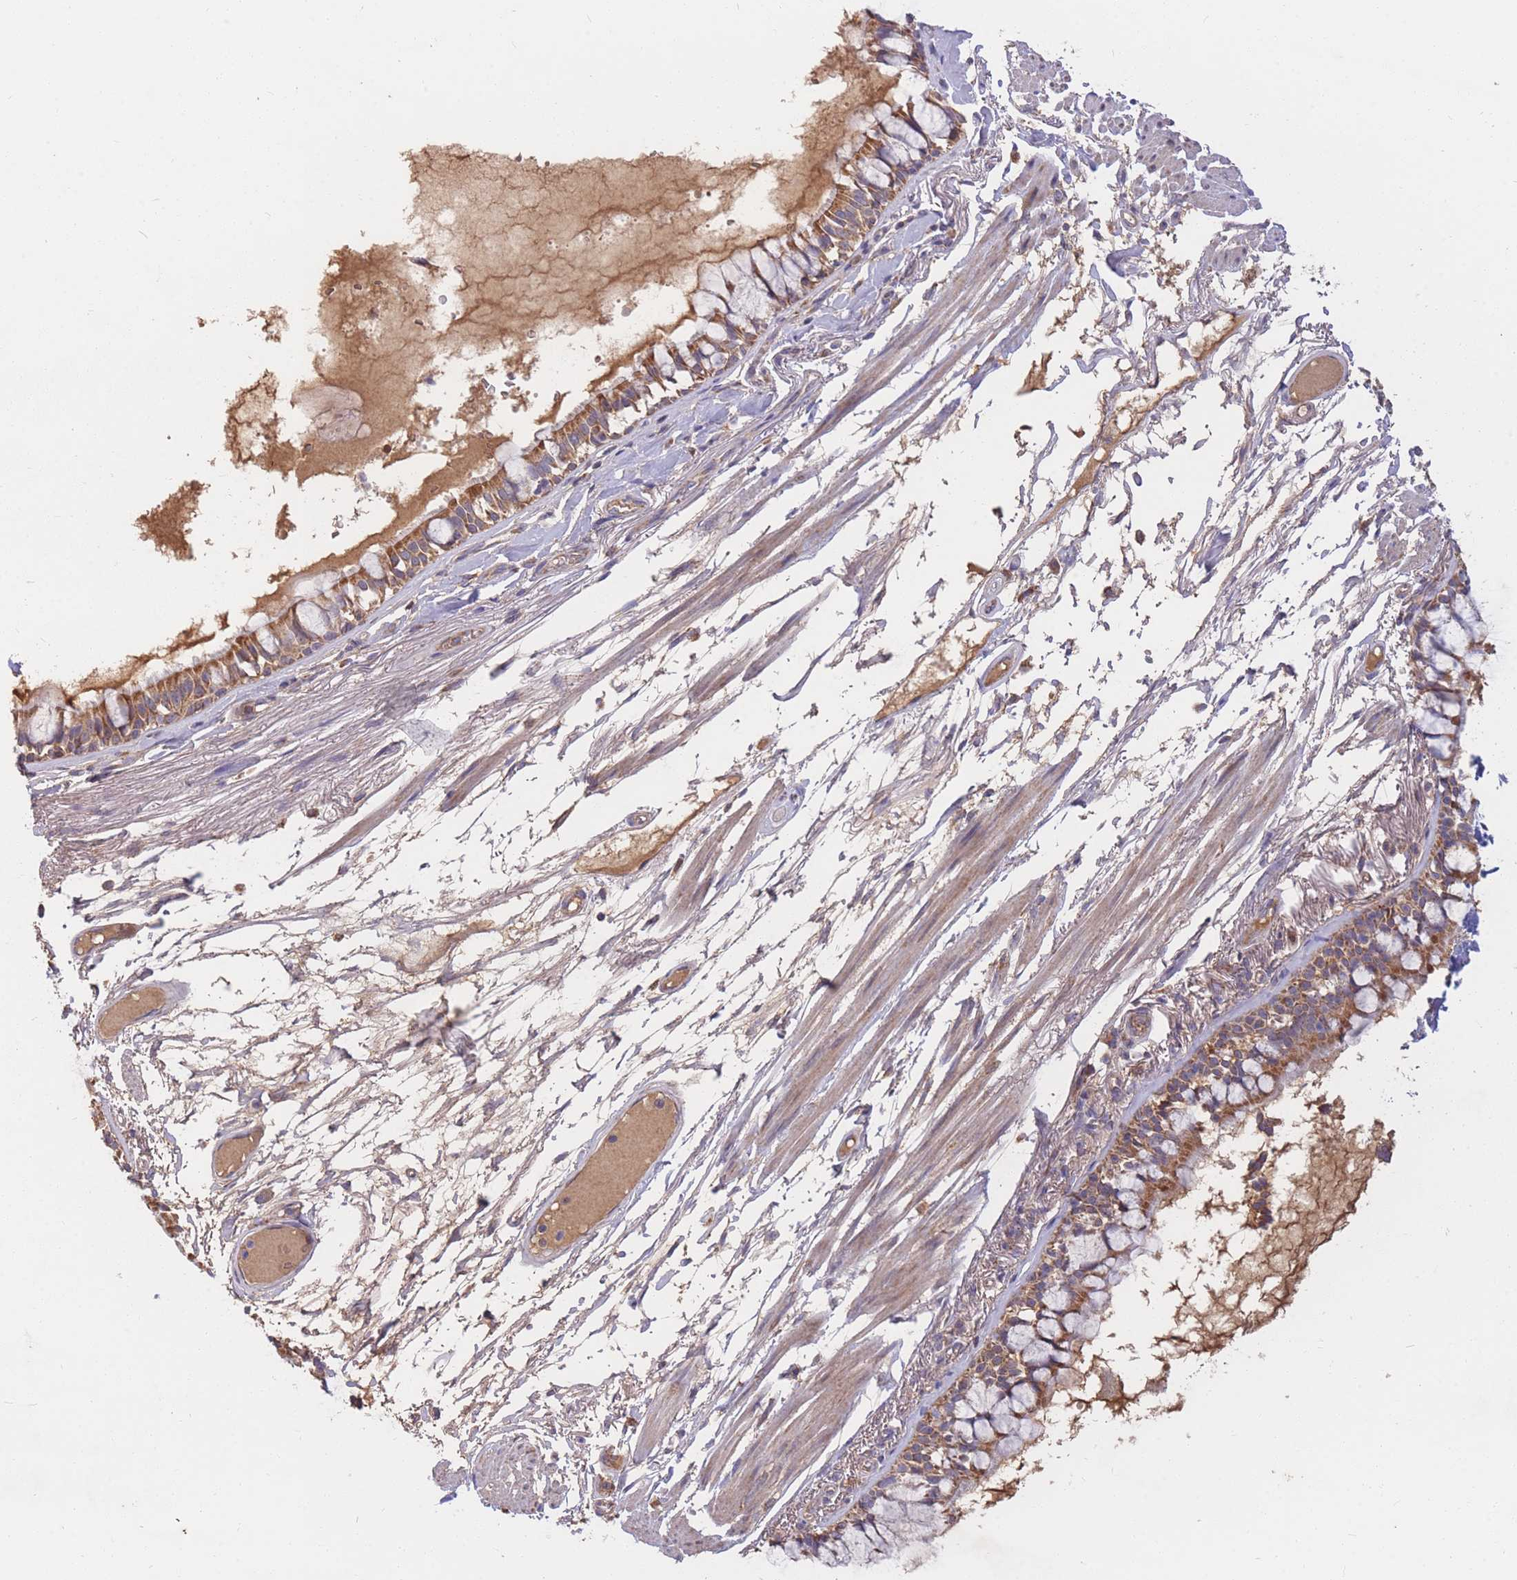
{"staining": {"intensity": "moderate", "quantity": ">75%", "location": "cytoplasmic/membranous"}, "tissue": "bronchus", "cell_type": "Respiratory epithelial cells", "image_type": "normal", "snomed": [{"axis": "morphology", "description": "Normal tissue, NOS"}, {"axis": "topography", "description": "Bronchus"}], "caption": "Immunohistochemical staining of benign bronchus shows medium levels of moderate cytoplasmic/membranous expression in about >75% of respiratory epithelial cells. (DAB IHC, brown staining for protein, blue staining for nuclei).", "gene": "PTPMT1", "patient": {"sex": "male", "age": 70}}